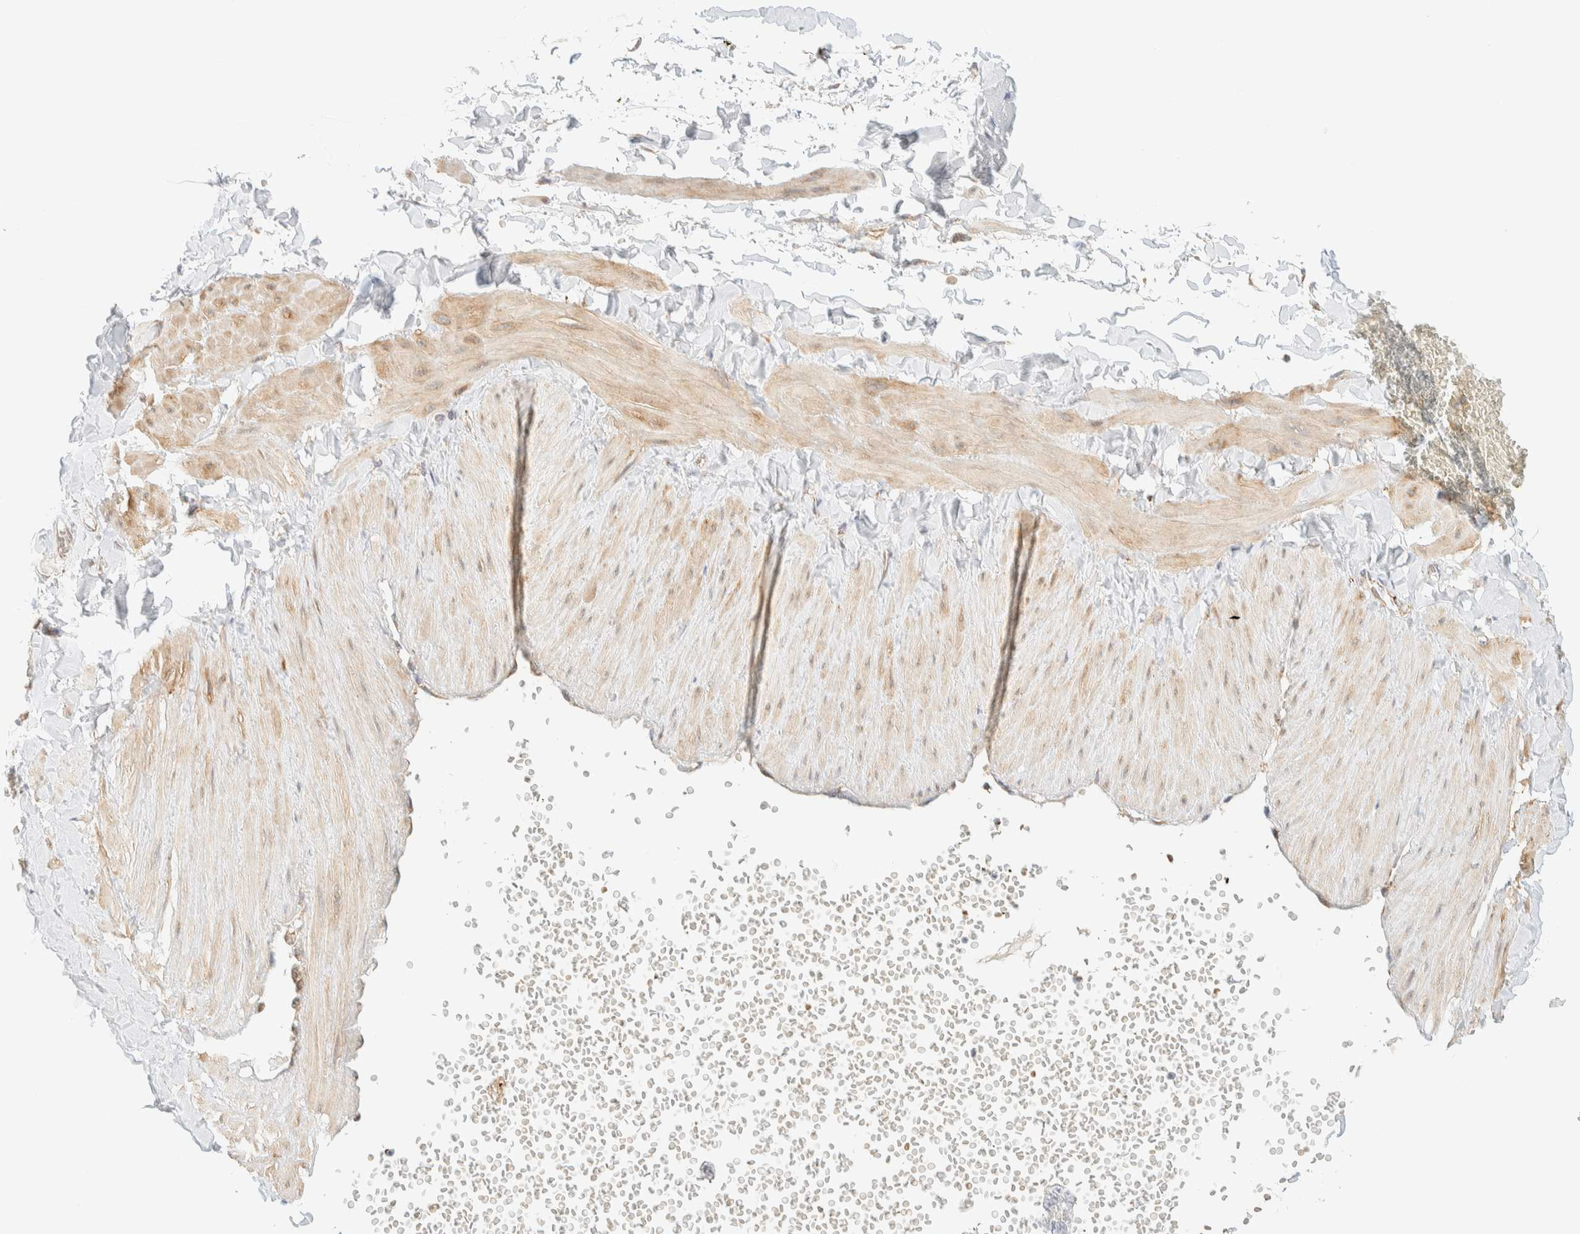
{"staining": {"intensity": "negative", "quantity": "none", "location": "none"}, "tissue": "soft tissue", "cell_type": "Chondrocytes", "image_type": "normal", "snomed": [{"axis": "morphology", "description": "Normal tissue, NOS"}, {"axis": "topography", "description": "Adipose tissue"}, {"axis": "topography", "description": "Vascular tissue"}, {"axis": "topography", "description": "Peripheral nerve tissue"}], "caption": "Immunohistochemical staining of normal soft tissue reveals no significant positivity in chondrocytes. (DAB (3,3'-diaminobenzidine) IHC, high magnification).", "gene": "PPM1K", "patient": {"sex": "male", "age": 25}}